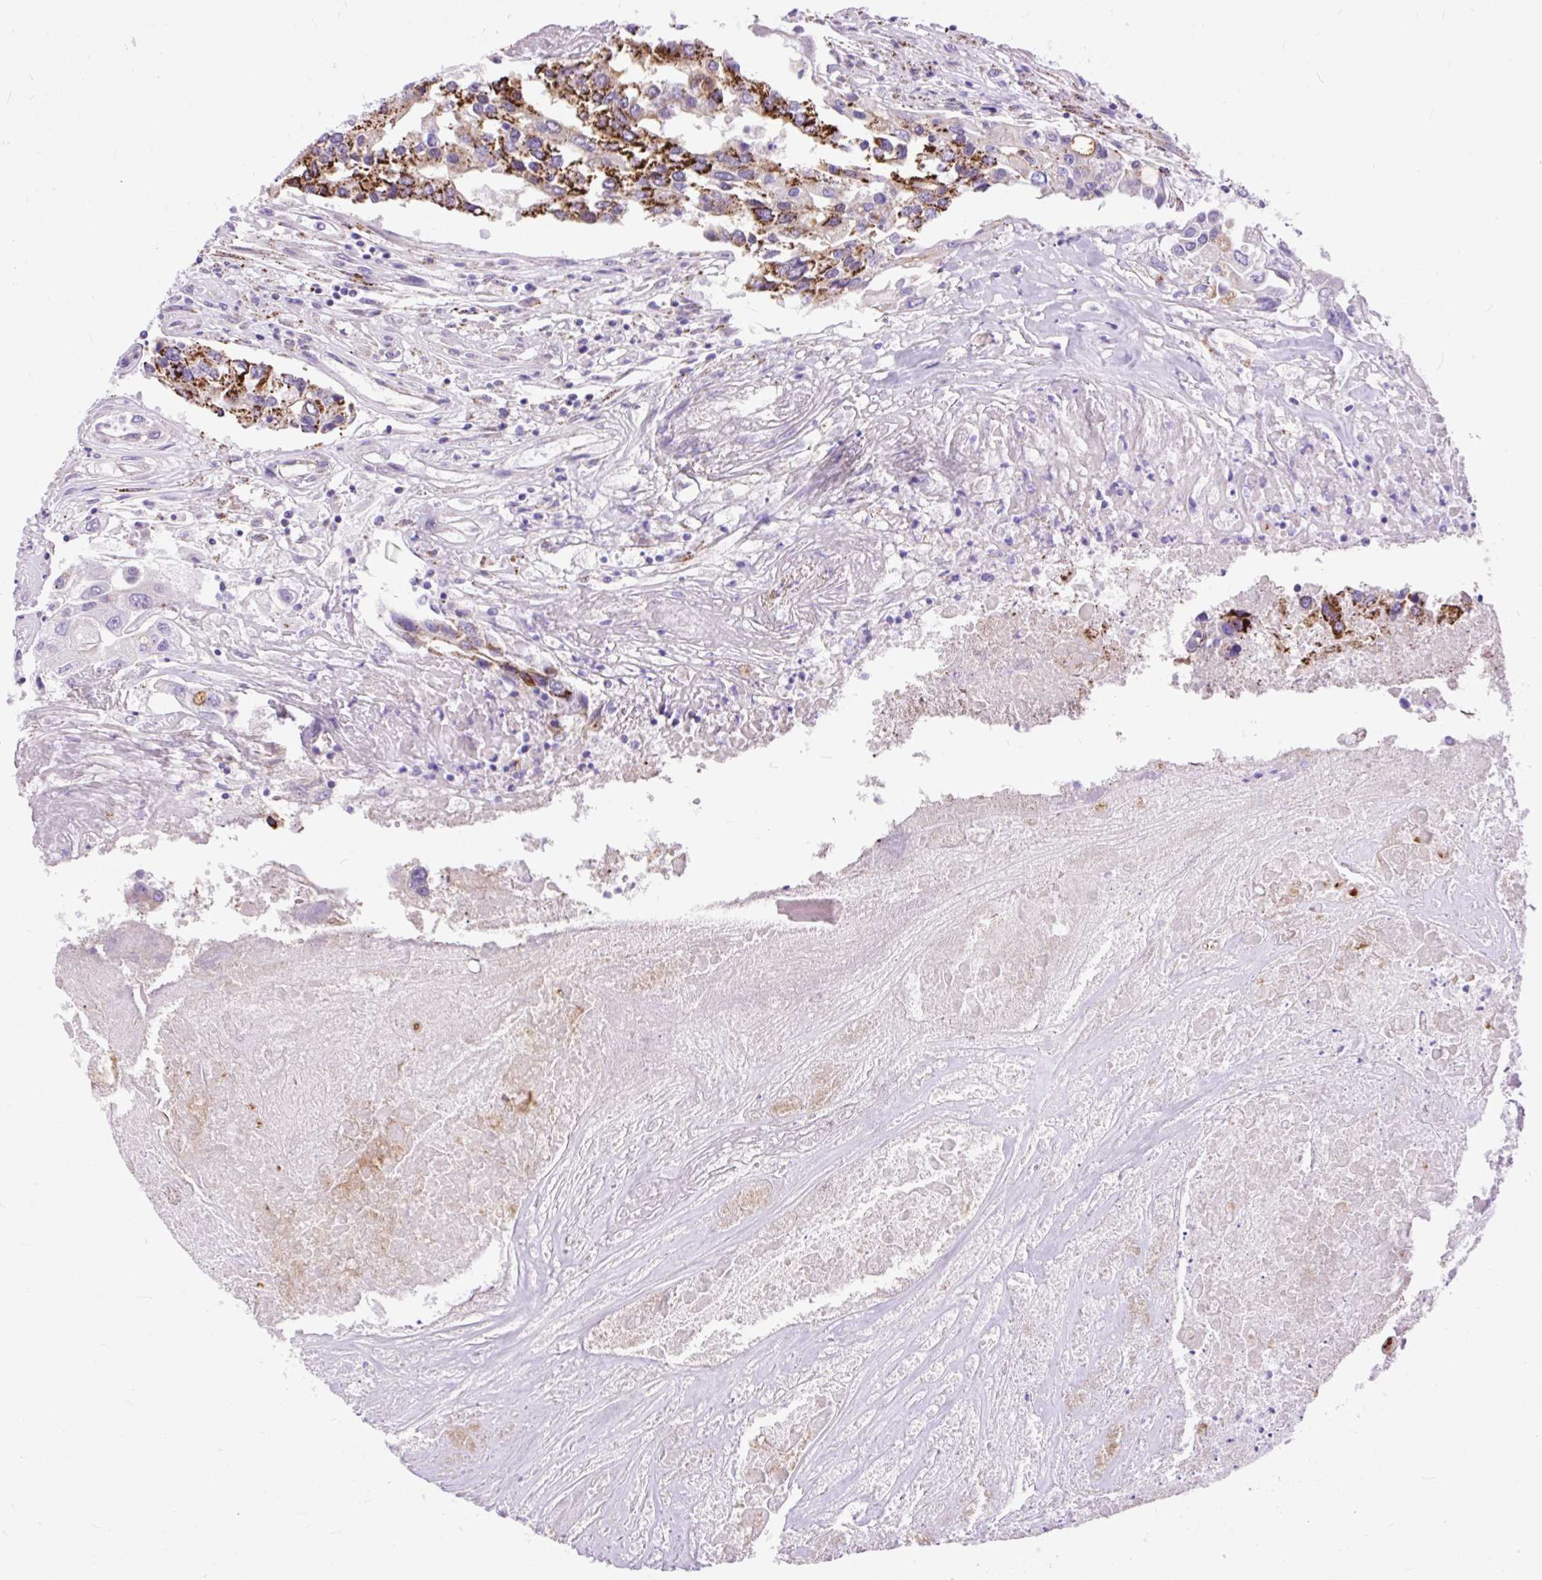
{"staining": {"intensity": "strong", "quantity": "25%-75%", "location": "cytoplasmic/membranous"}, "tissue": "colorectal cancer", "cell_type": "Tumor cells", "image_type": "cancer", "snomed": [{"axis": "morphology", "description": "Adenocarcinoma, NOS"}, {"axis": "topography", "description": "Colon"}], "caption": "A high amount of strong cytoplasmic/membranous expression is identified in approximately 25%-75% of tumor cells in colorectal cancer tissue.", "gene": "ZNF256", "patient": {"sex": "male", "age": 77}}